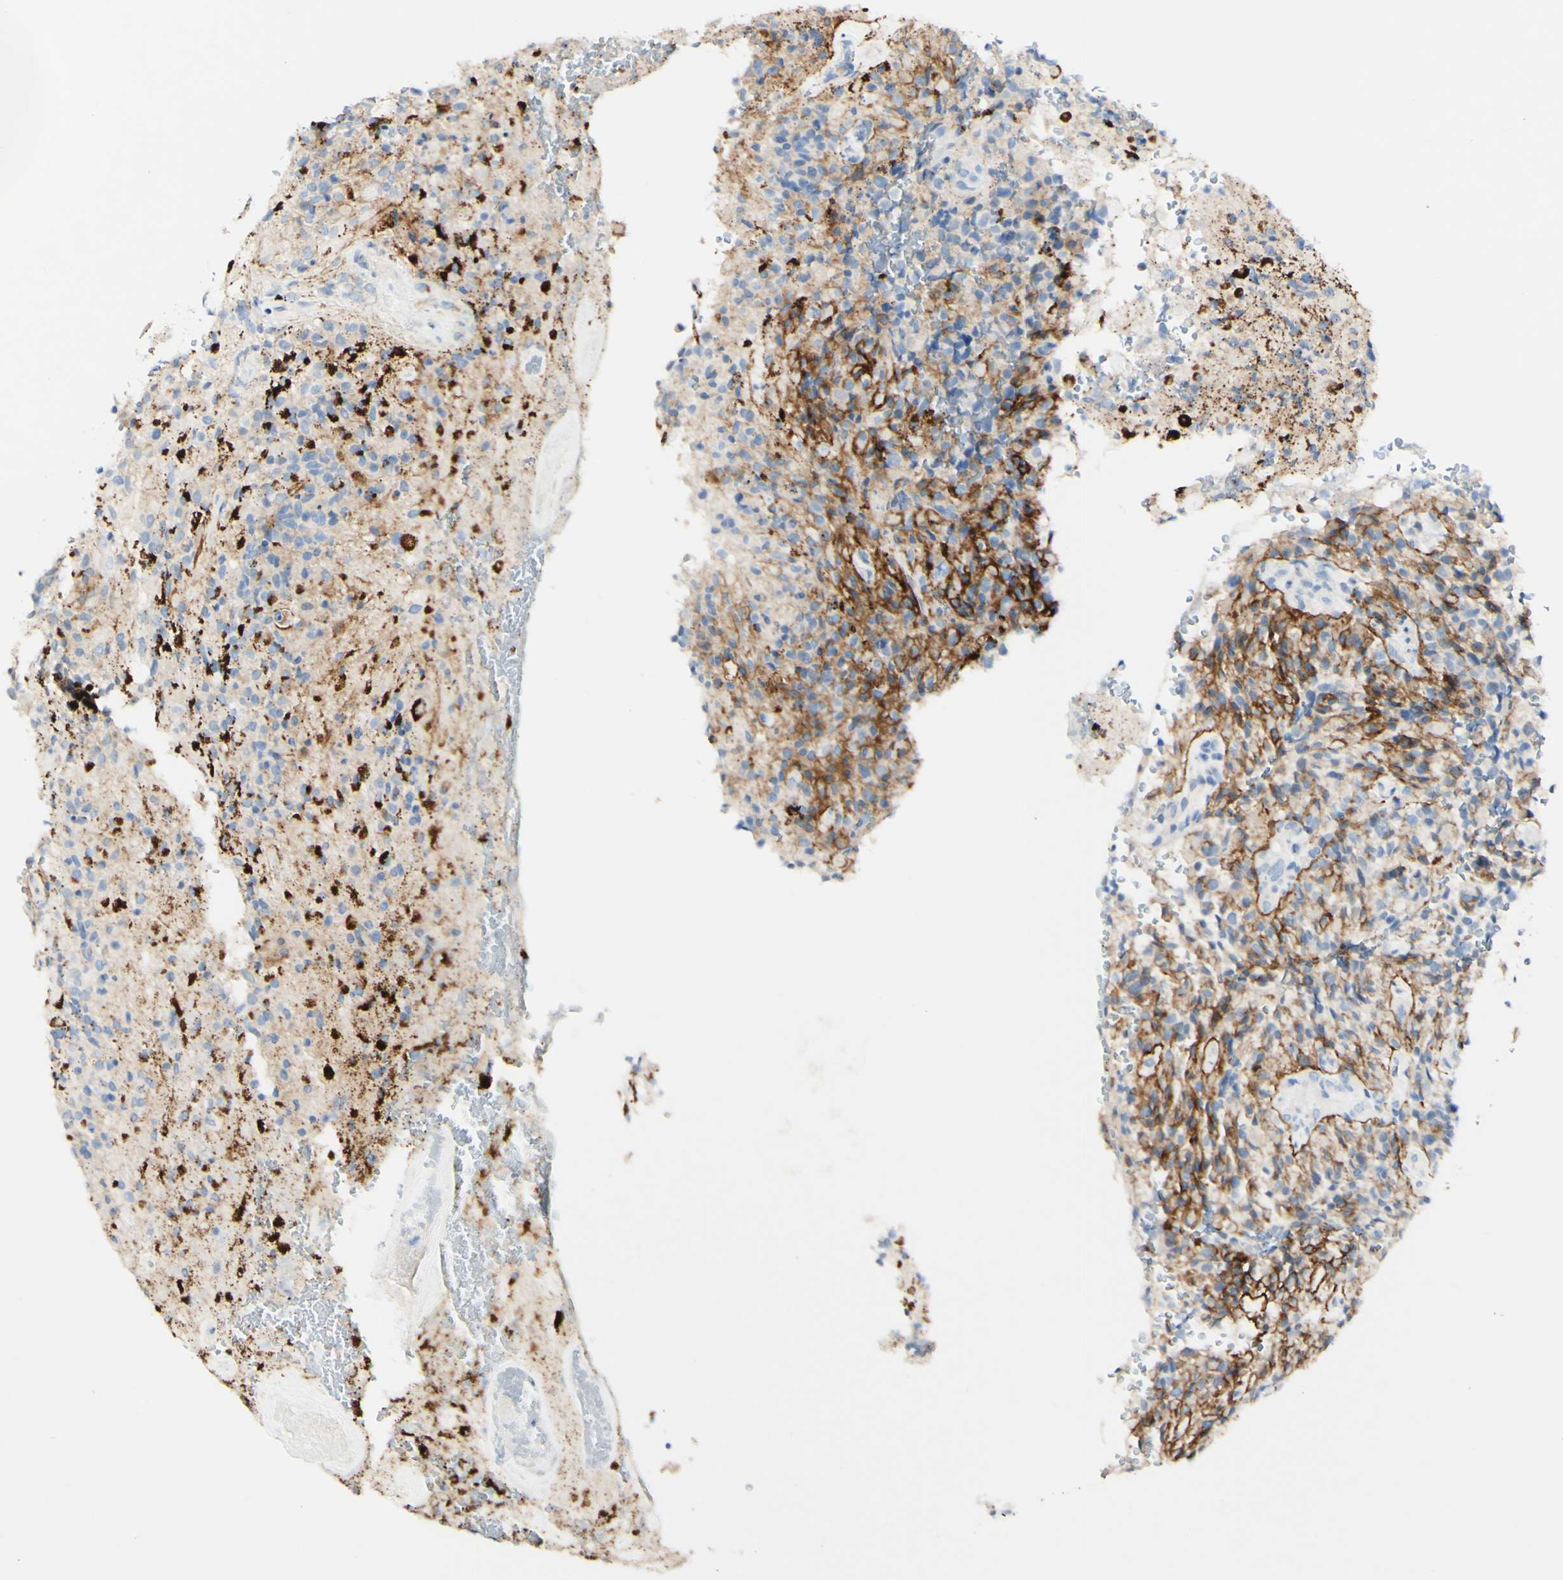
{"staining": {"intensity": "negative", "quantity": "none", "location": "none"}, "tissue": "glioma", "cell_type": "Tumor cells", "image_type": "cancer", "snomed": [{"axis": "morphology", "description": "Glioma, malignant, High grade"}, {"axis": "topography", "description": "Brain"}], "caption": "This is an immunohistochemistry (IHC) photomicrograph of human malignant glioma (high-grade). There is no staining in tumor cells.", "gene": "FGF4", "patient": {"sex": "male", "age": 71}}